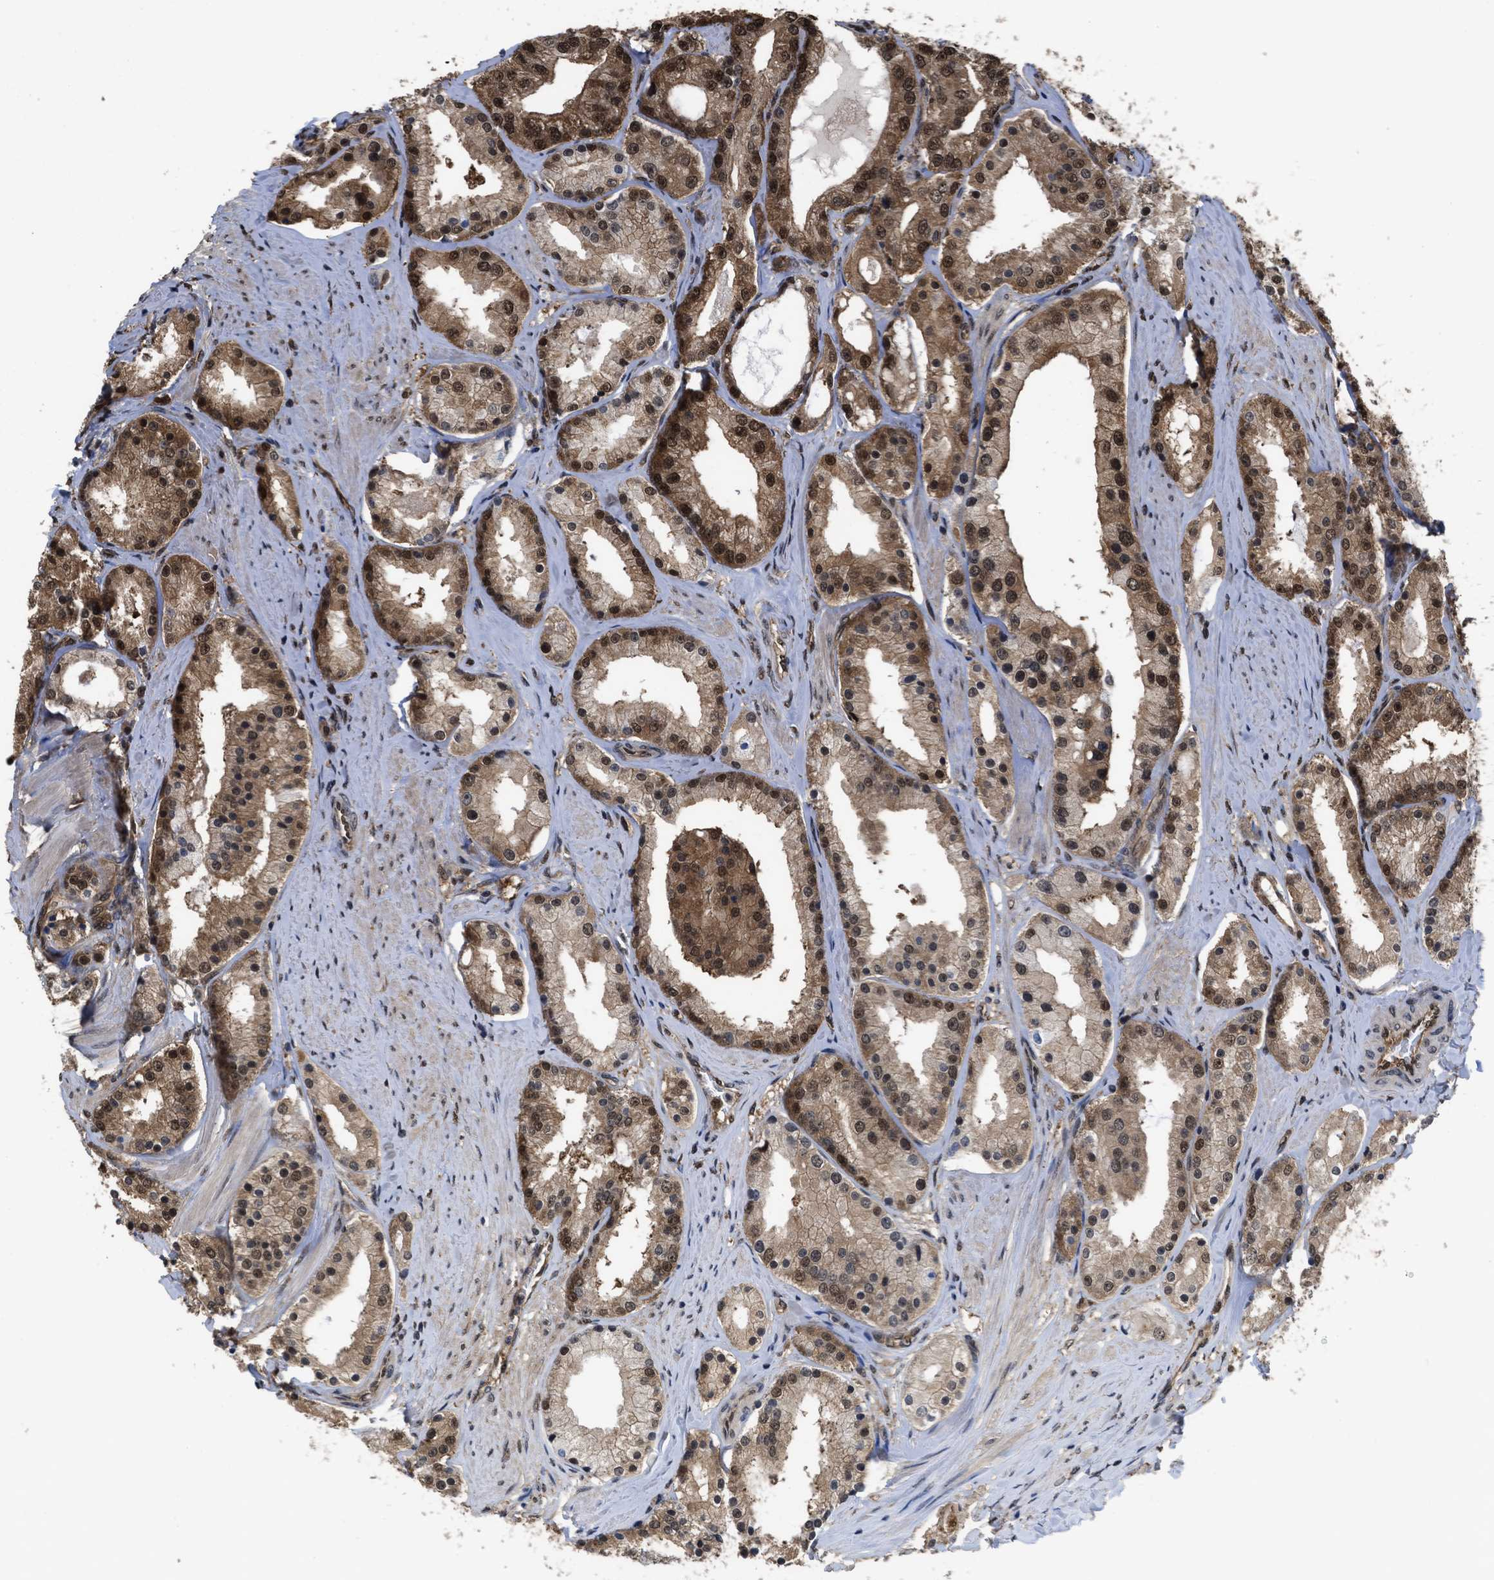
{"staining": {"intensity": "strong", "quantity": "25%-75%", "location": "cytoplasmic/membranous,nuclear"}, "tissue": "prostate cancer", "cell_type": "Tumor cells", "image_type": "cancer", "snomed": [{"axis": "morphology", "description": "Adenocarcinoma, Low grade"}, {"axis": "topography", "description": "Prostate"}], "caption": "Immunohistochemical staining of human prostate cancer (adenocarcinoma (low-grade)) reveals high levels of strong cytoplasmic/membranous and nuclear staining in approximately 25%-75% of tumor cells.", "gene": "YWHAG", "patient": {"sex": "male", "age": 63}}